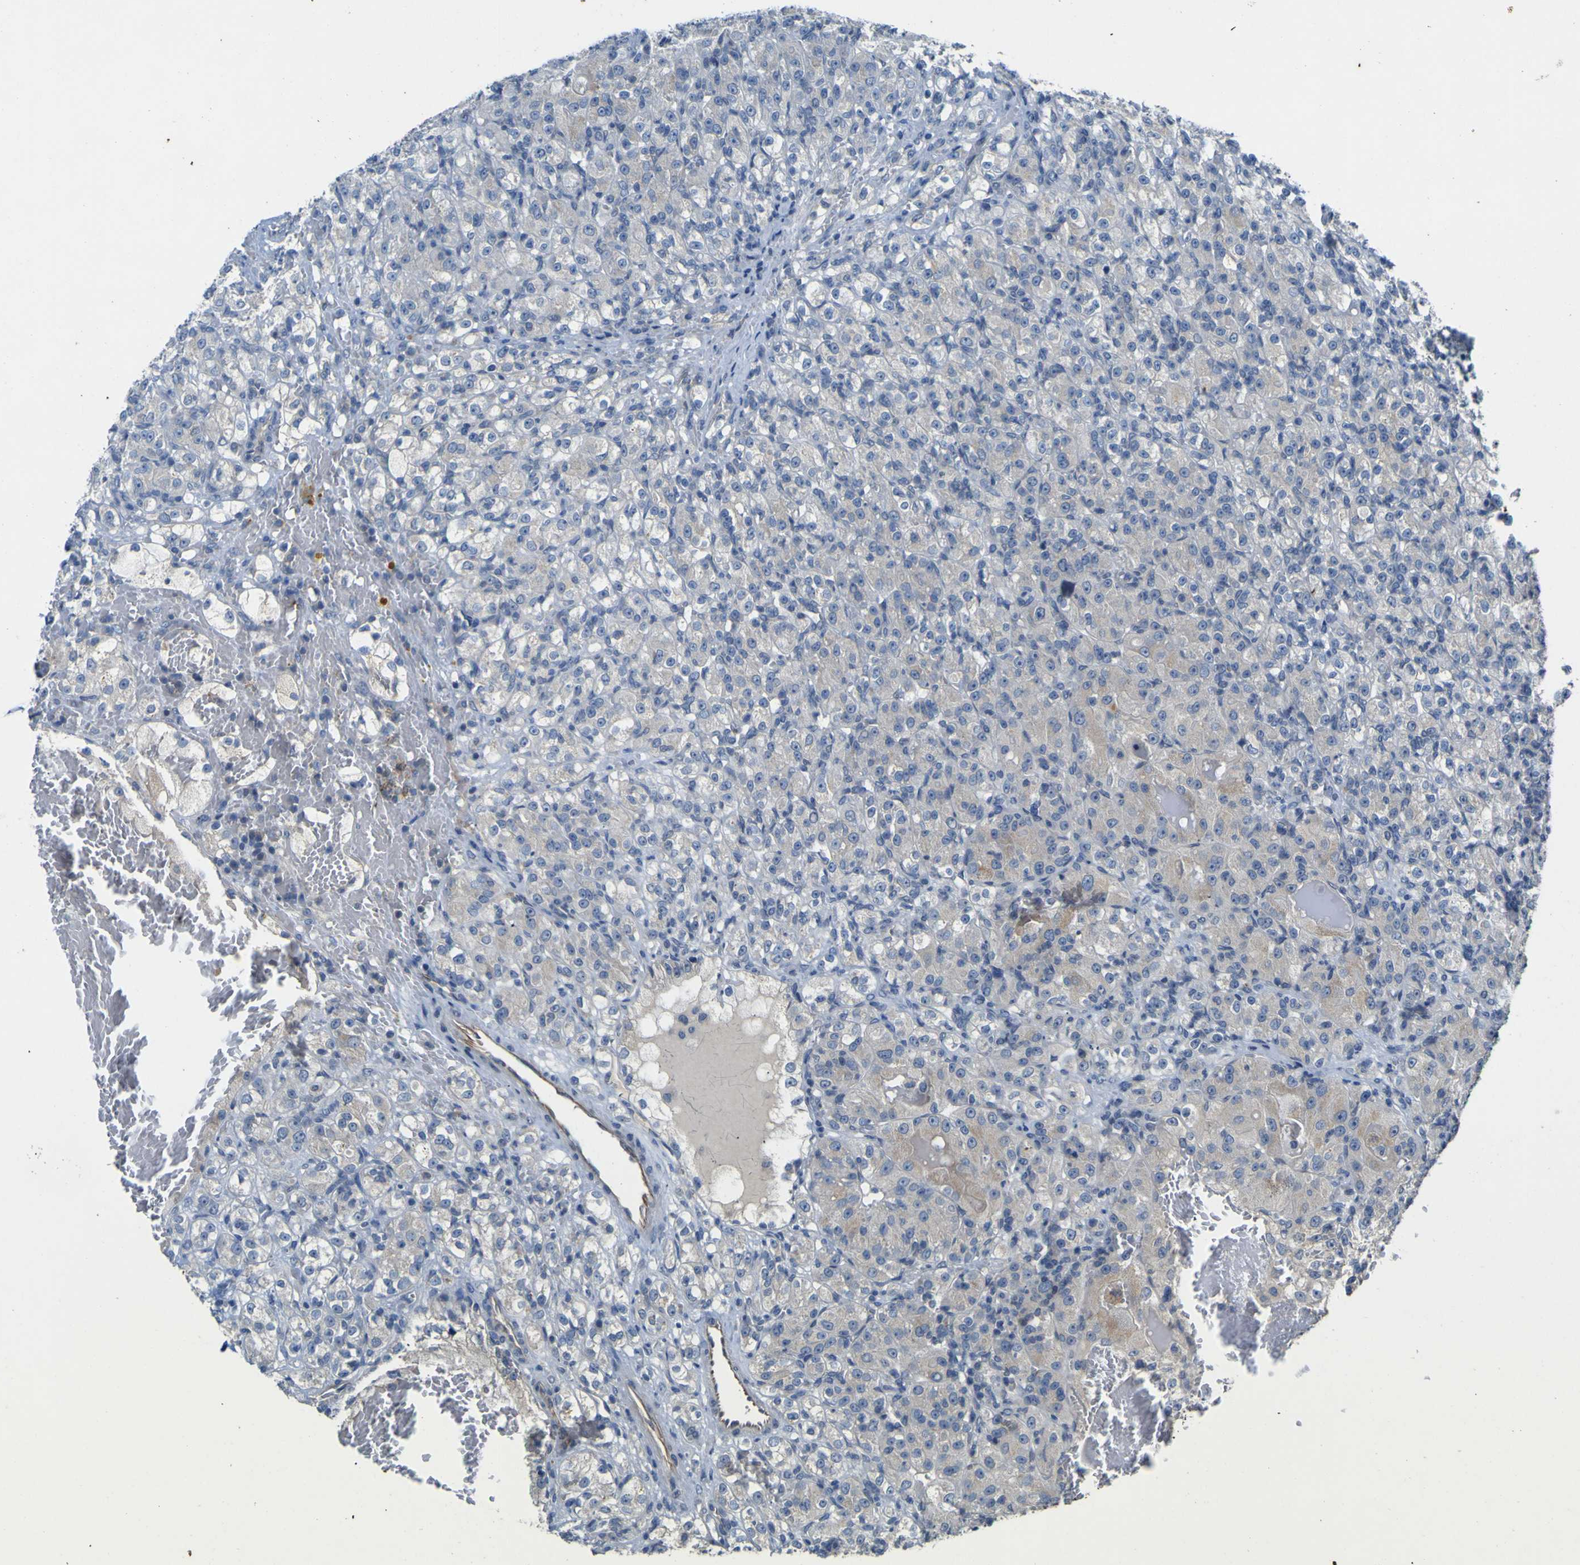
{"staining": {"intensity": "weak", "quantity": "<25%", "location": "cytoplasmic/membranous"}, "tissue": "renal cancer", "cell_type": "Tumor cells", "image_type": "cancer", "snomed": [{"axis": "morphology", "description": "Adenocarcinoma, NOS"}, {"axis": "topography", "description": "Kidney"}], "caption": "Immunohistochemistry (IHC) histopathology image of adenocarcinoma (renal) stained for a protein (brown), which reveals no staining in tumor cells.", "gene": "LDLR", "patient": {"sex": "male", "age": 61}}